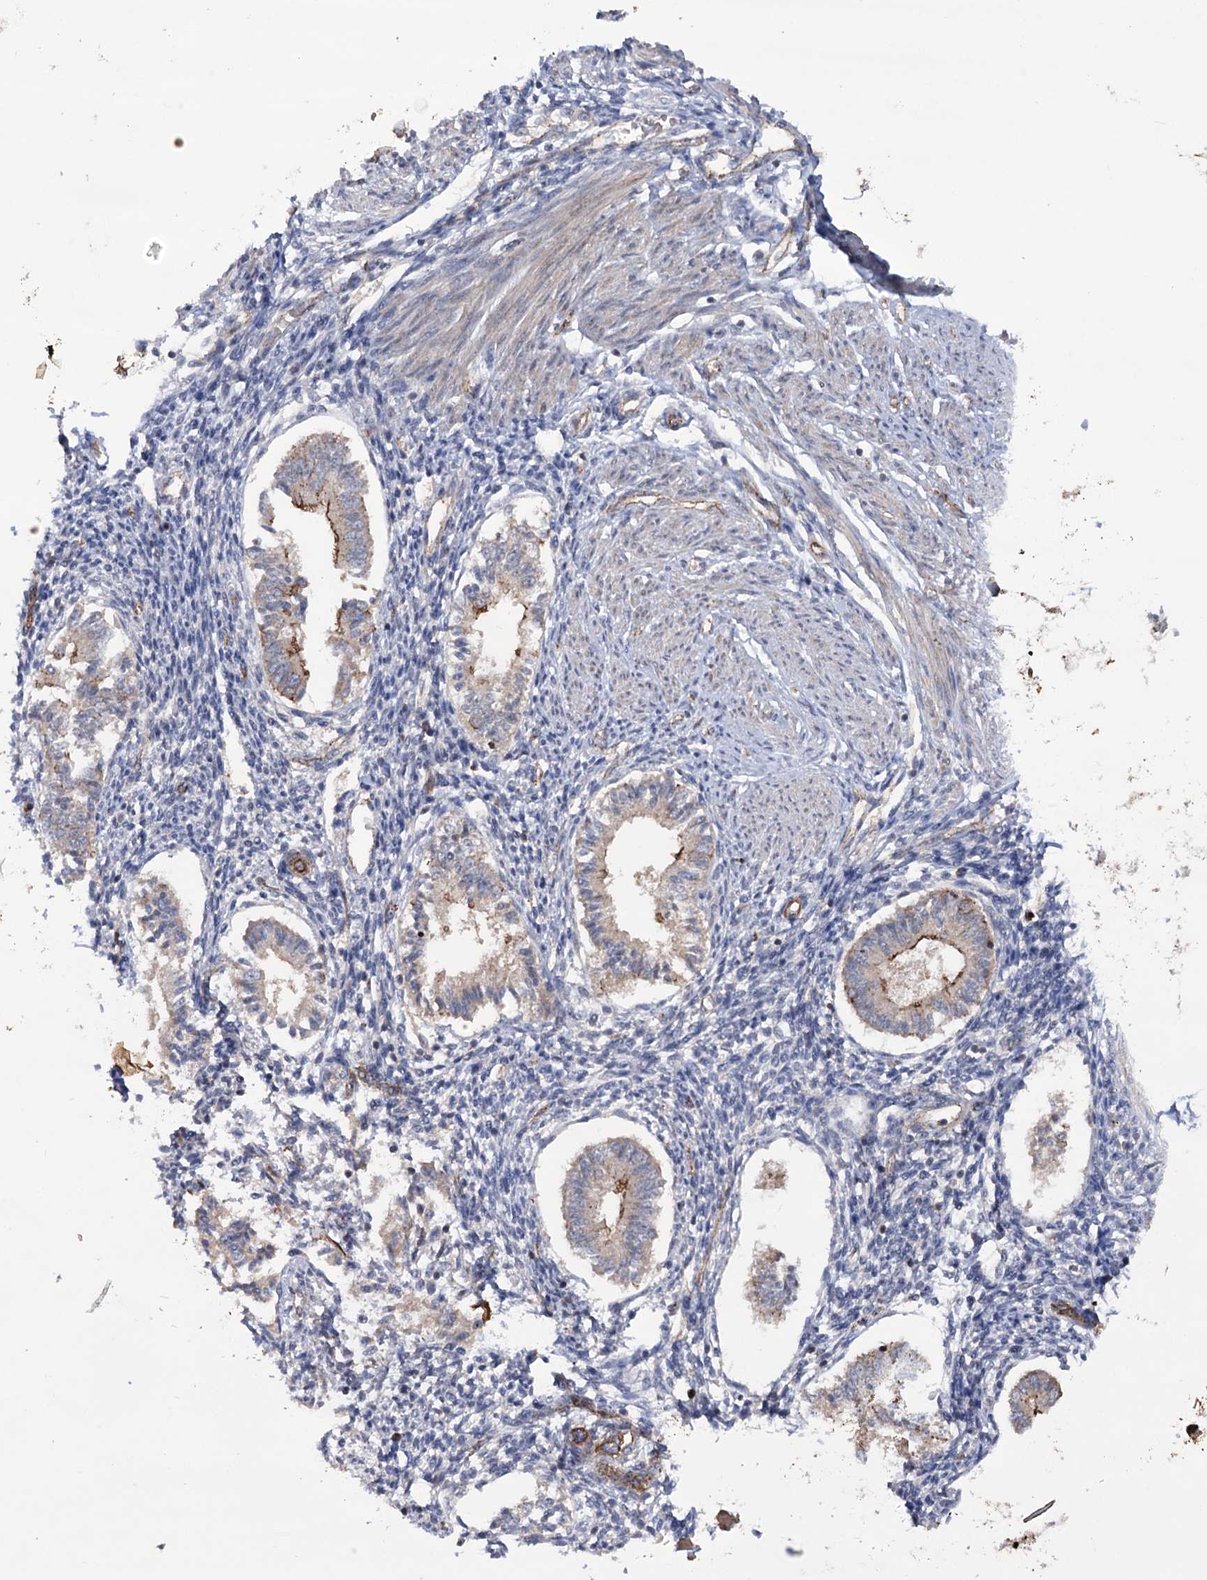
{"staining": {"intensity": "negative", "quantity": "none", "location": "none"}, "tissue": "endometrium", "cell_type": "Cells in endometrial stroma", "image_type": "normal", "snomed": [{"axis": "morphology", "description": "Normal tissue, NOS"}, {"axis": "topography", "description": "Uterus"}, {"axis": "topography", "description": "Endometrium"}], "caption": "This is an immunohistochemistry (IHC) image of normal endometrium. There is no staining in cells in endometrial stroma.", "gene": "TRIM71", "patient": {"sex": "female", "age": 48}}